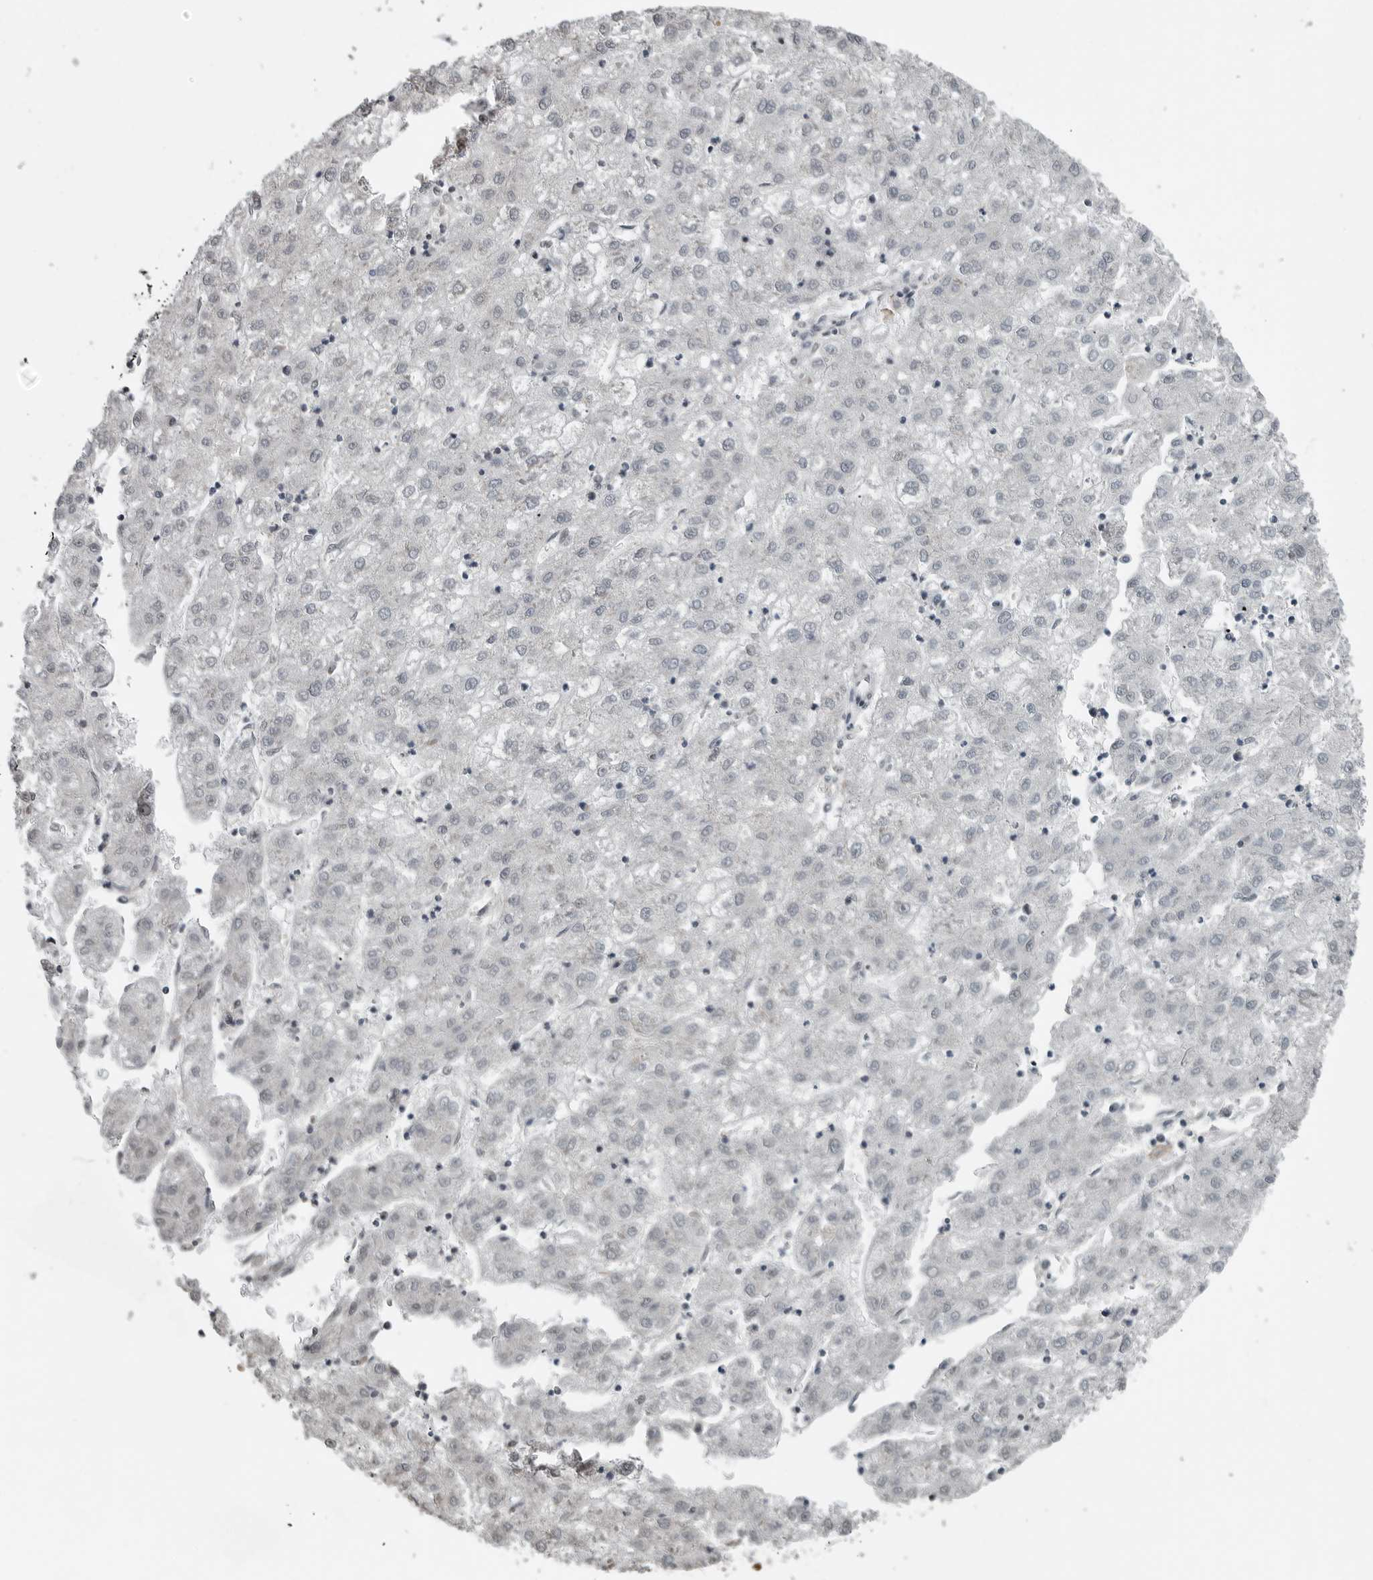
{"staining": {"intensity": "negative", "quantity": "none", "location": "none"}, "tissue": "liver cancer", "cell_type": "Tumor cells", "image_type": "cancer", "snomed": [{"axis": "morphology", "description": "Carcinoma, Hepatocellular, NOS"}, {"axis": "topography", "description": "Liver"}], "caption": "Immunohistochemistry (IHC) photomicrograph of neoplastic tissue: liver cancer stained with DAB (3,3'-diaminobenzidine) exhibits no significant protein expression in tumor cells.", "gene": "TGS1", "patient": {"sex": "male", "age": 72}}